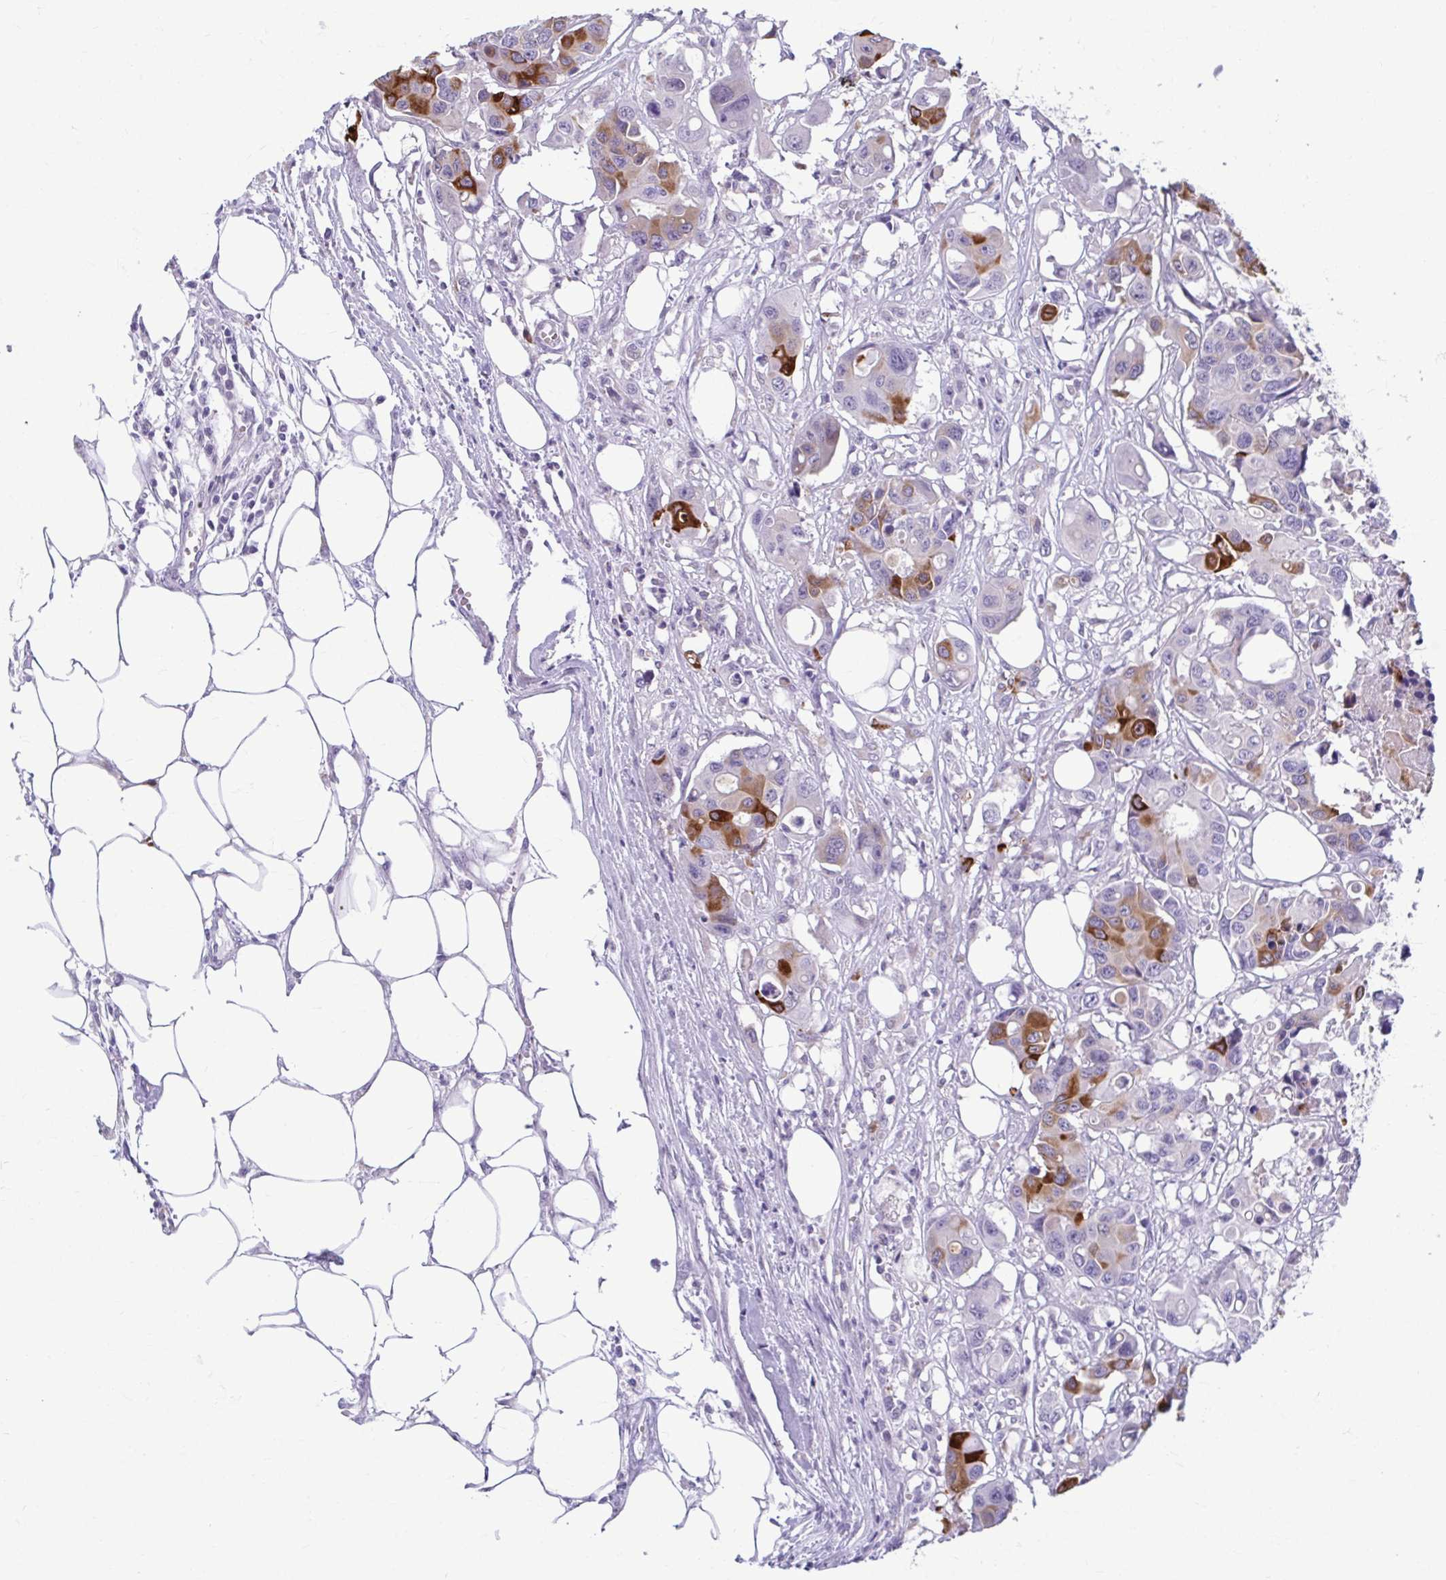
{"staining": {"intensity": "strong", "quantity": "<25%", "location": "cytoplasmic/membranous"}, "tissue": "colorectal cancer", "cell_type": "Tumor cells", "image_type": "cancer", "snomed": [{"axis": "morphology", "description": "Adenocarcinoma, NOS"}, {"axis": "topography", "description": "Colon"}], "caption": "DAB (3,3'-diaminobenzidine) immunohistochemical staining of human adenocarcinoma (colorectal) displays strong cytoplasmic/membranous protein staining in about <25% of tumor cells.", "gene": "SERPINI1", "patient": {"sex": "male", "age": 77}}